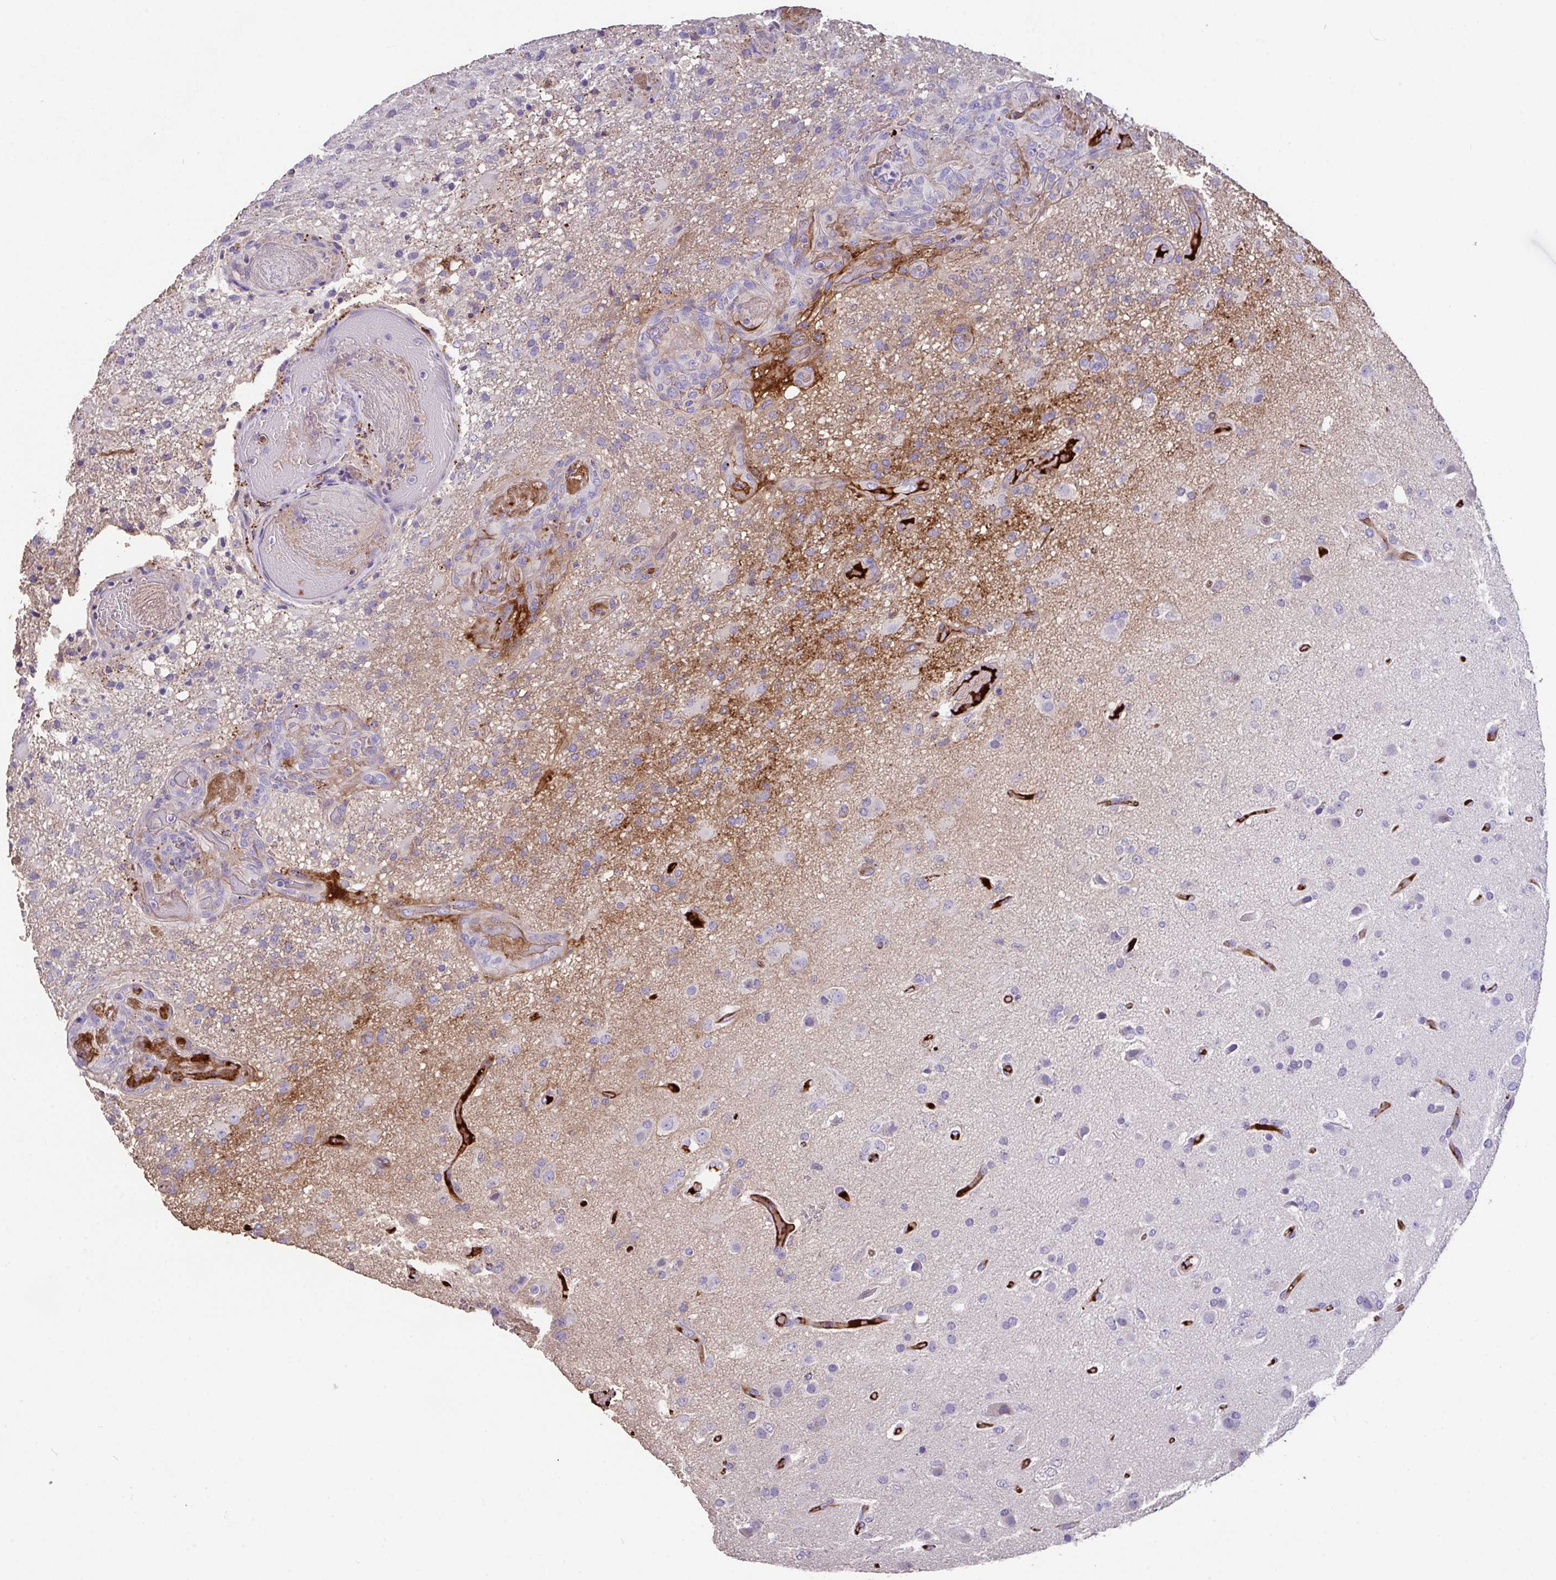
{"staining": {"intensity": "weak", "quantity": "25%-75%", "location": "cytoplasmic/membranous"}, "tissue": "glioma", "cell_type": "Tumor cells", "image_type": "cancer", "snomed": [{"axis": "morphology", "description": "Glioma, malignant, High grade"}, {"axis": "topography", "description": "Brain"}], "caption": "Human glioma stained with a protein marker reveals weak staining in tumor cells.", "gene": "ZNF813", "patient": {"sex": "female", "age": 74}}